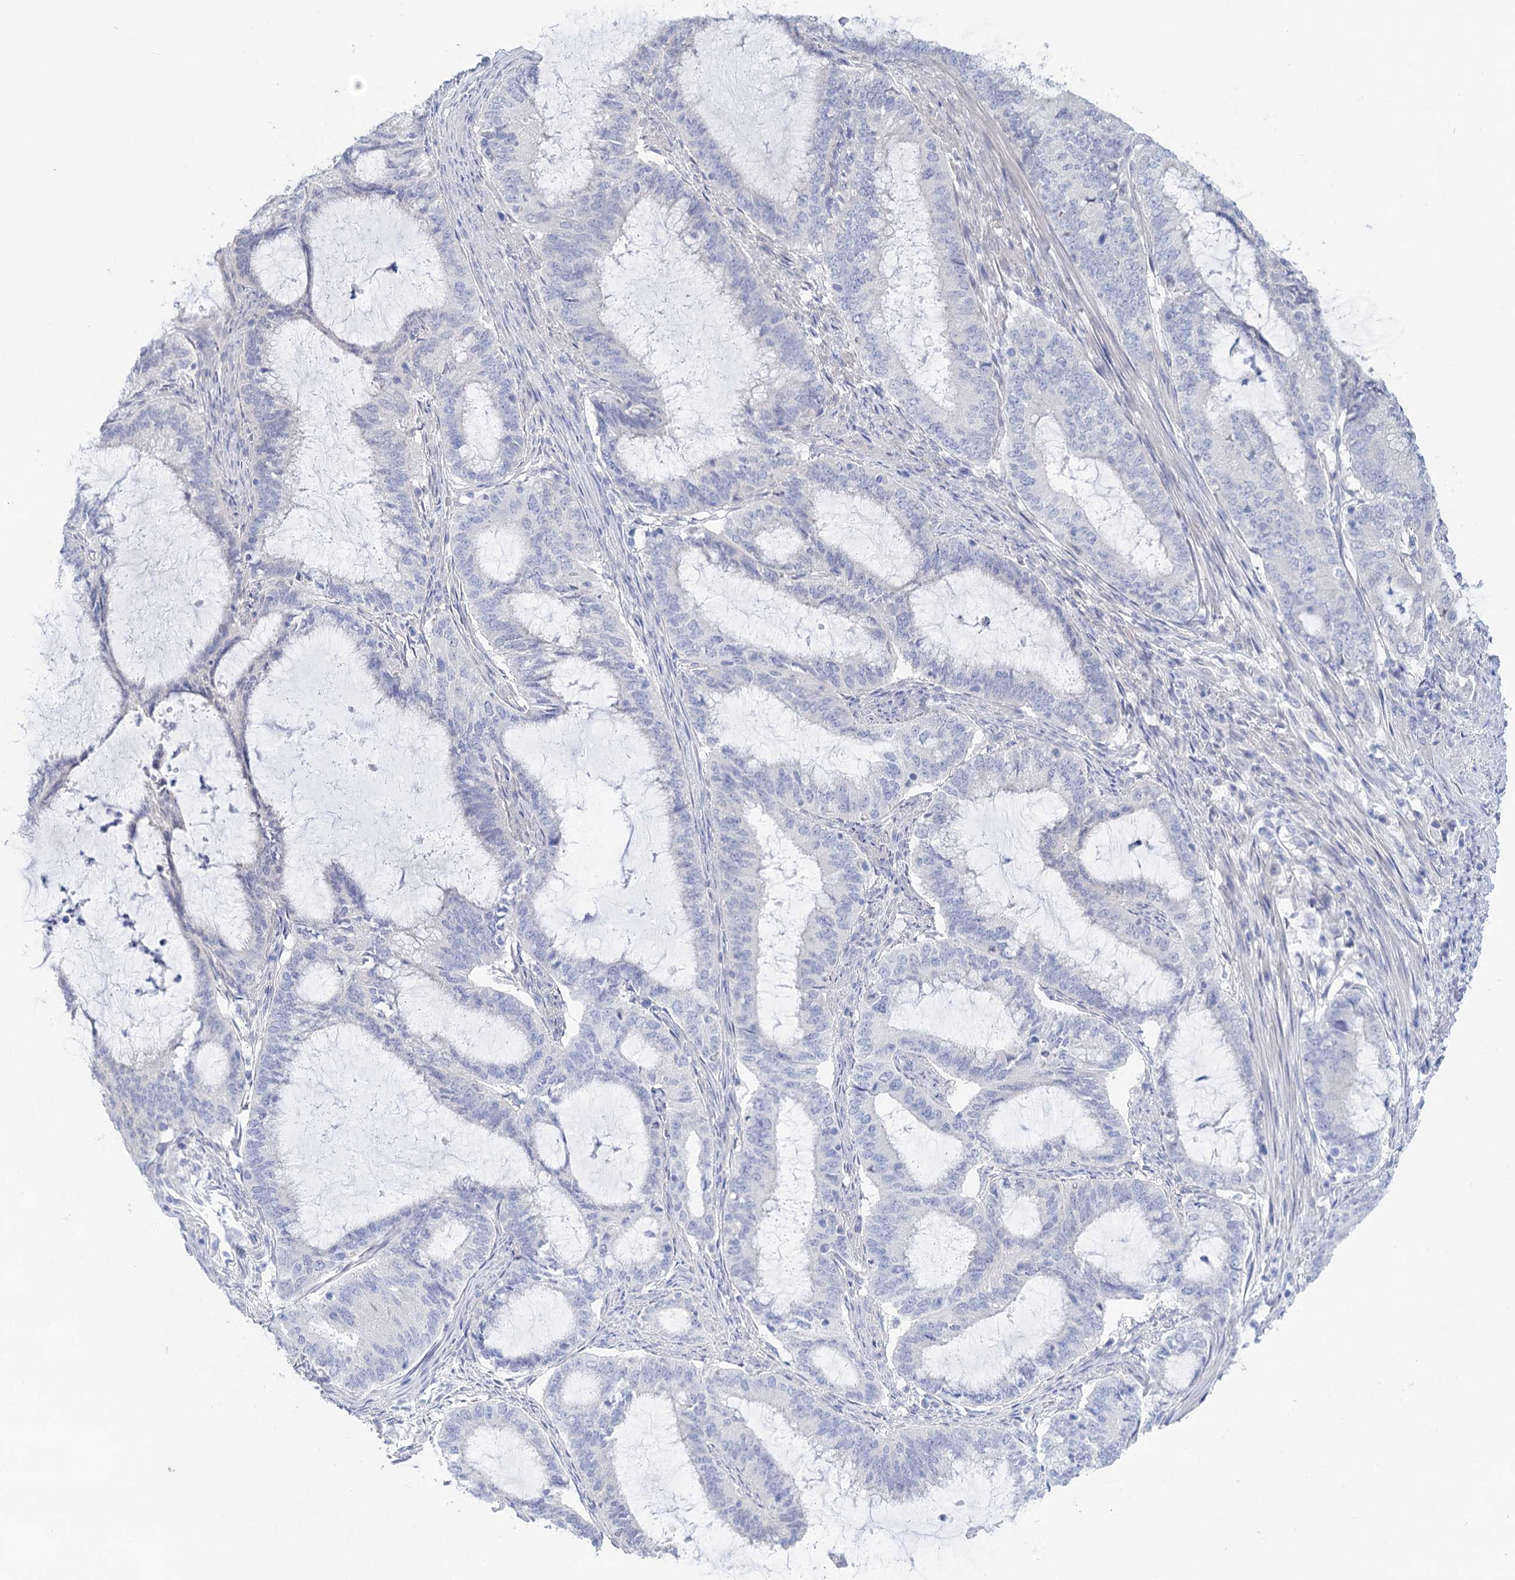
{"staining": {"intensity": "negative", "quantity": "none", "location": "none"}, "tissue": "endometrial cancer", "cell_type": "Tumor cells", "image_type": "cancer", "snomed": [{"axis": "morphology", "description": "Adenocarcinoma, NOS"}, {"axis": "topography", "description": "Endometrium"}], "caption": "IHC micrograph of neoplastic tissue: endometrial cancer (adenocarcinoma) stained with DAB demonstrates no significant protein positivity in tumor cells.", "gene": "LALBA", "patient": {"sex": "female", "age": 51}}